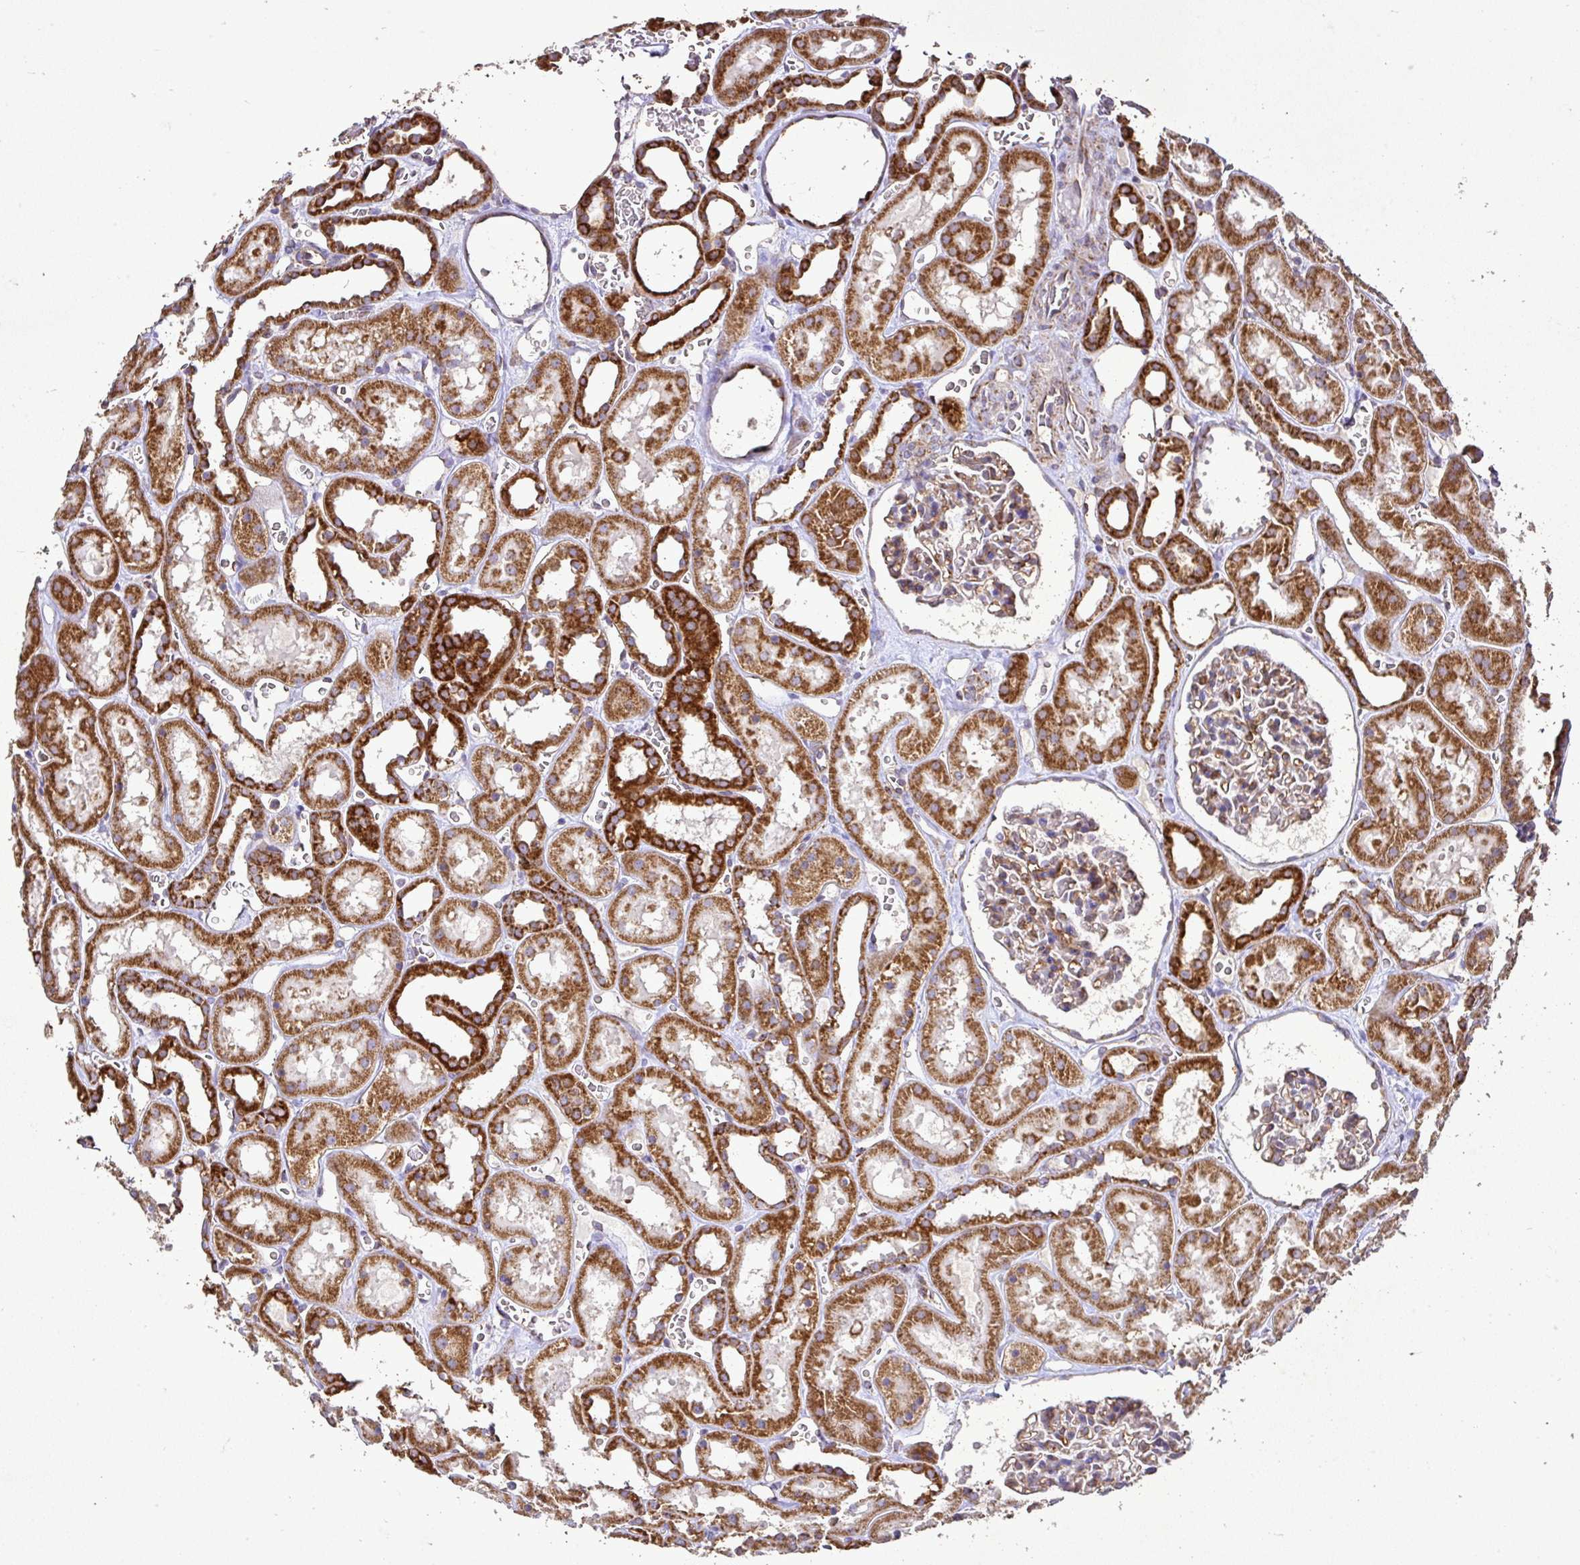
{"staining": {"intensity": "moderate", "quantity": "25%-75%", "location": "cytoplasmic/membranous"}, "tissue": "kidney", "cell_type": "Cells in glomeruli", "image_type": "normal", "snomed": [{"axis": "morphology", "description": "Normal tissue, NOS"}, {"axis": "topography", "description": "Kidney"}], "caption": "Kidney stained with a brown dye exhibits moderate cytoplasmic/membranous positive expression in about 25%-75% of cells in glomeruli.", "gene": "AGK", "patient": {"sex": "female", "age": 41}}